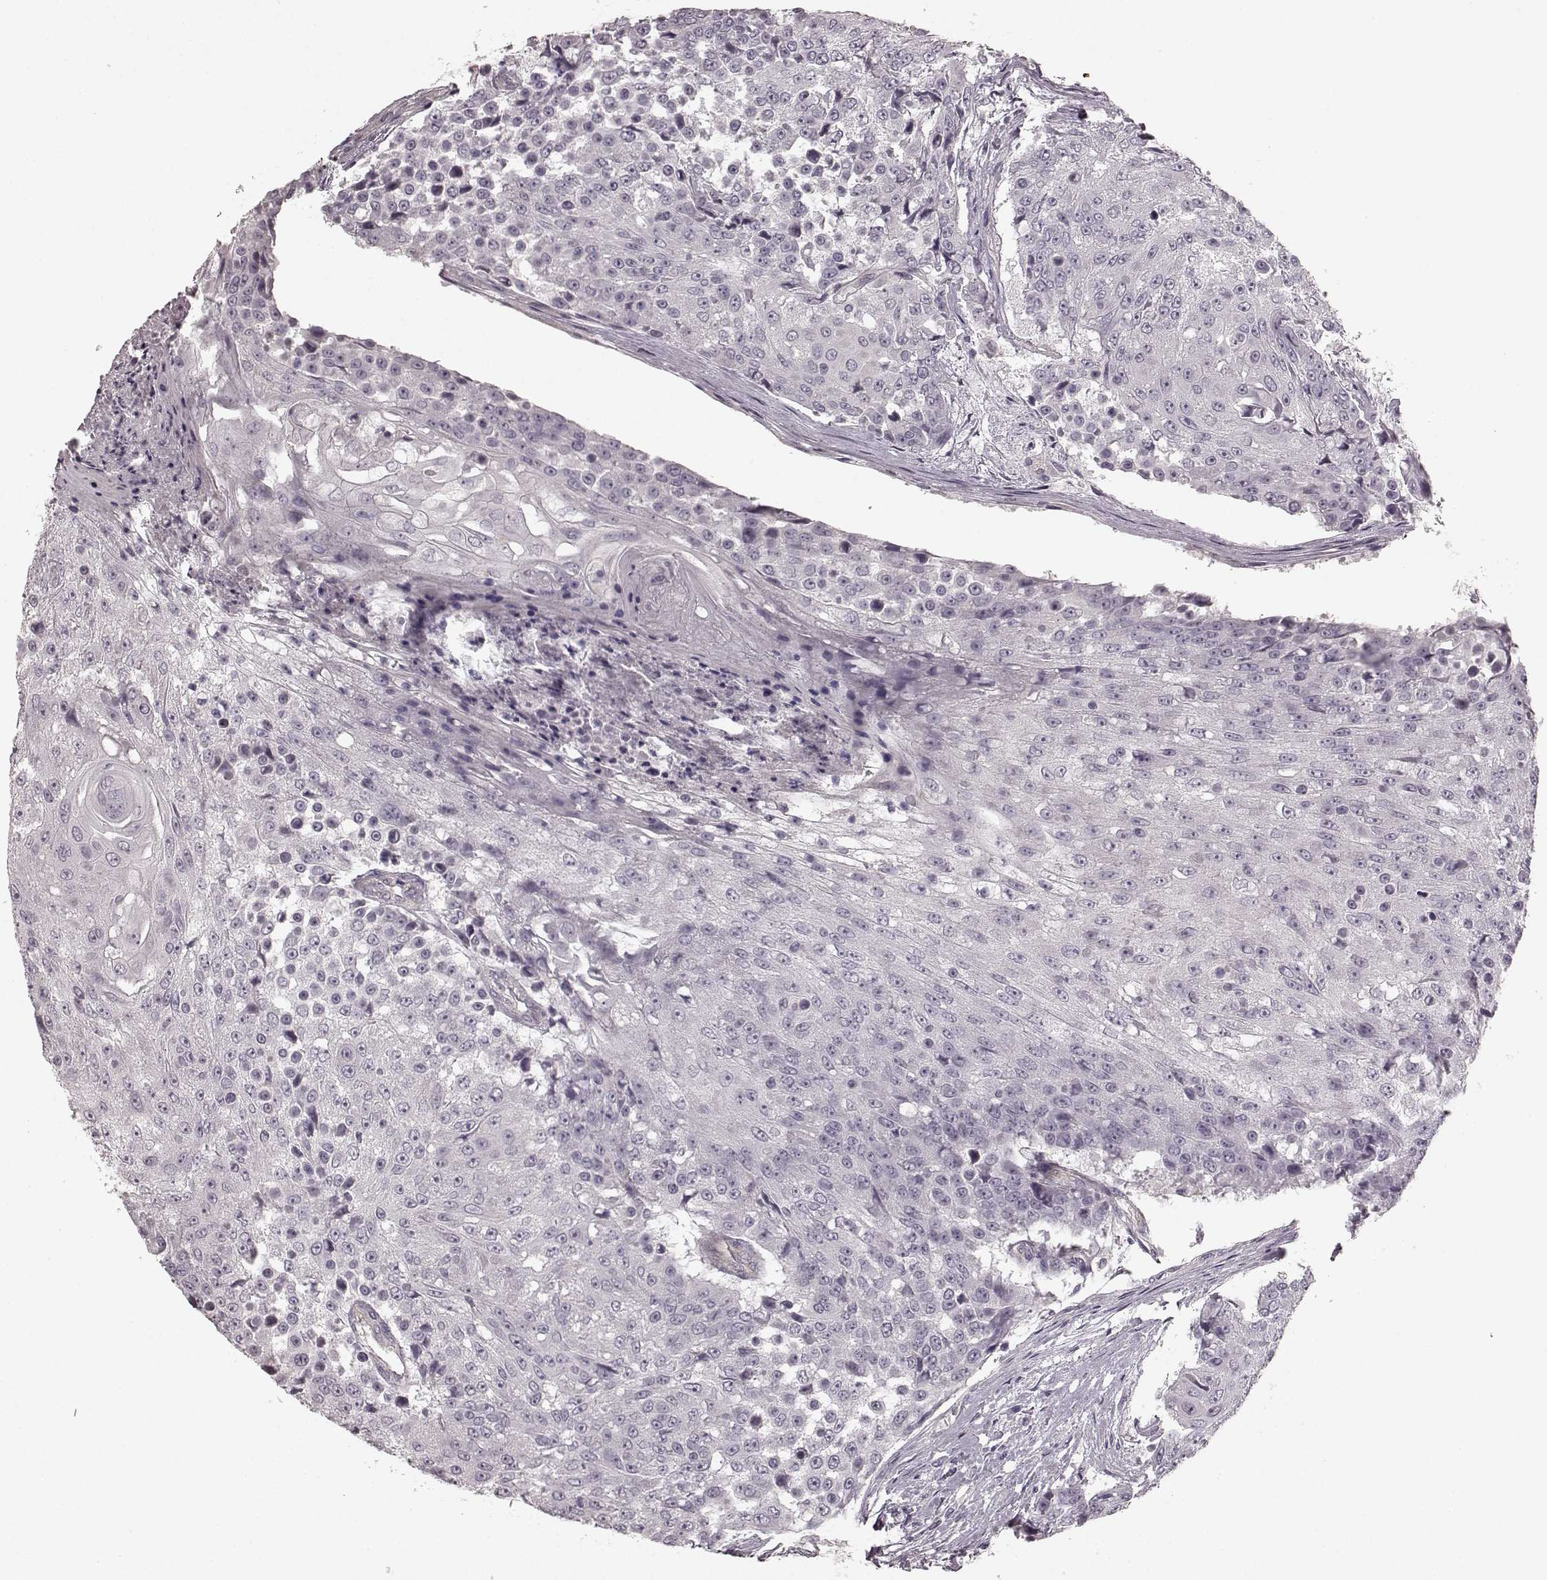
{"staining": {"intensity": "negative", "quantity": "none", "location": "none"}, "tissue": "urothelial cancer", "cell_type": "Tumor cells", "image_type": "cancer", "snomed": [{"axis": "morphology", "description": "Urothelial carcinoma, High grade"}, {"axis": "topography", "description": "Urinary bladder"}], "caption": "This is an immunohistochemistry (IHC) photomicrograph of human urothelial carcinoma (high-grade). There is no staining in tumor cells.", "gene": "PRKCE", "patient": {"sex": "female", "age": 63}}